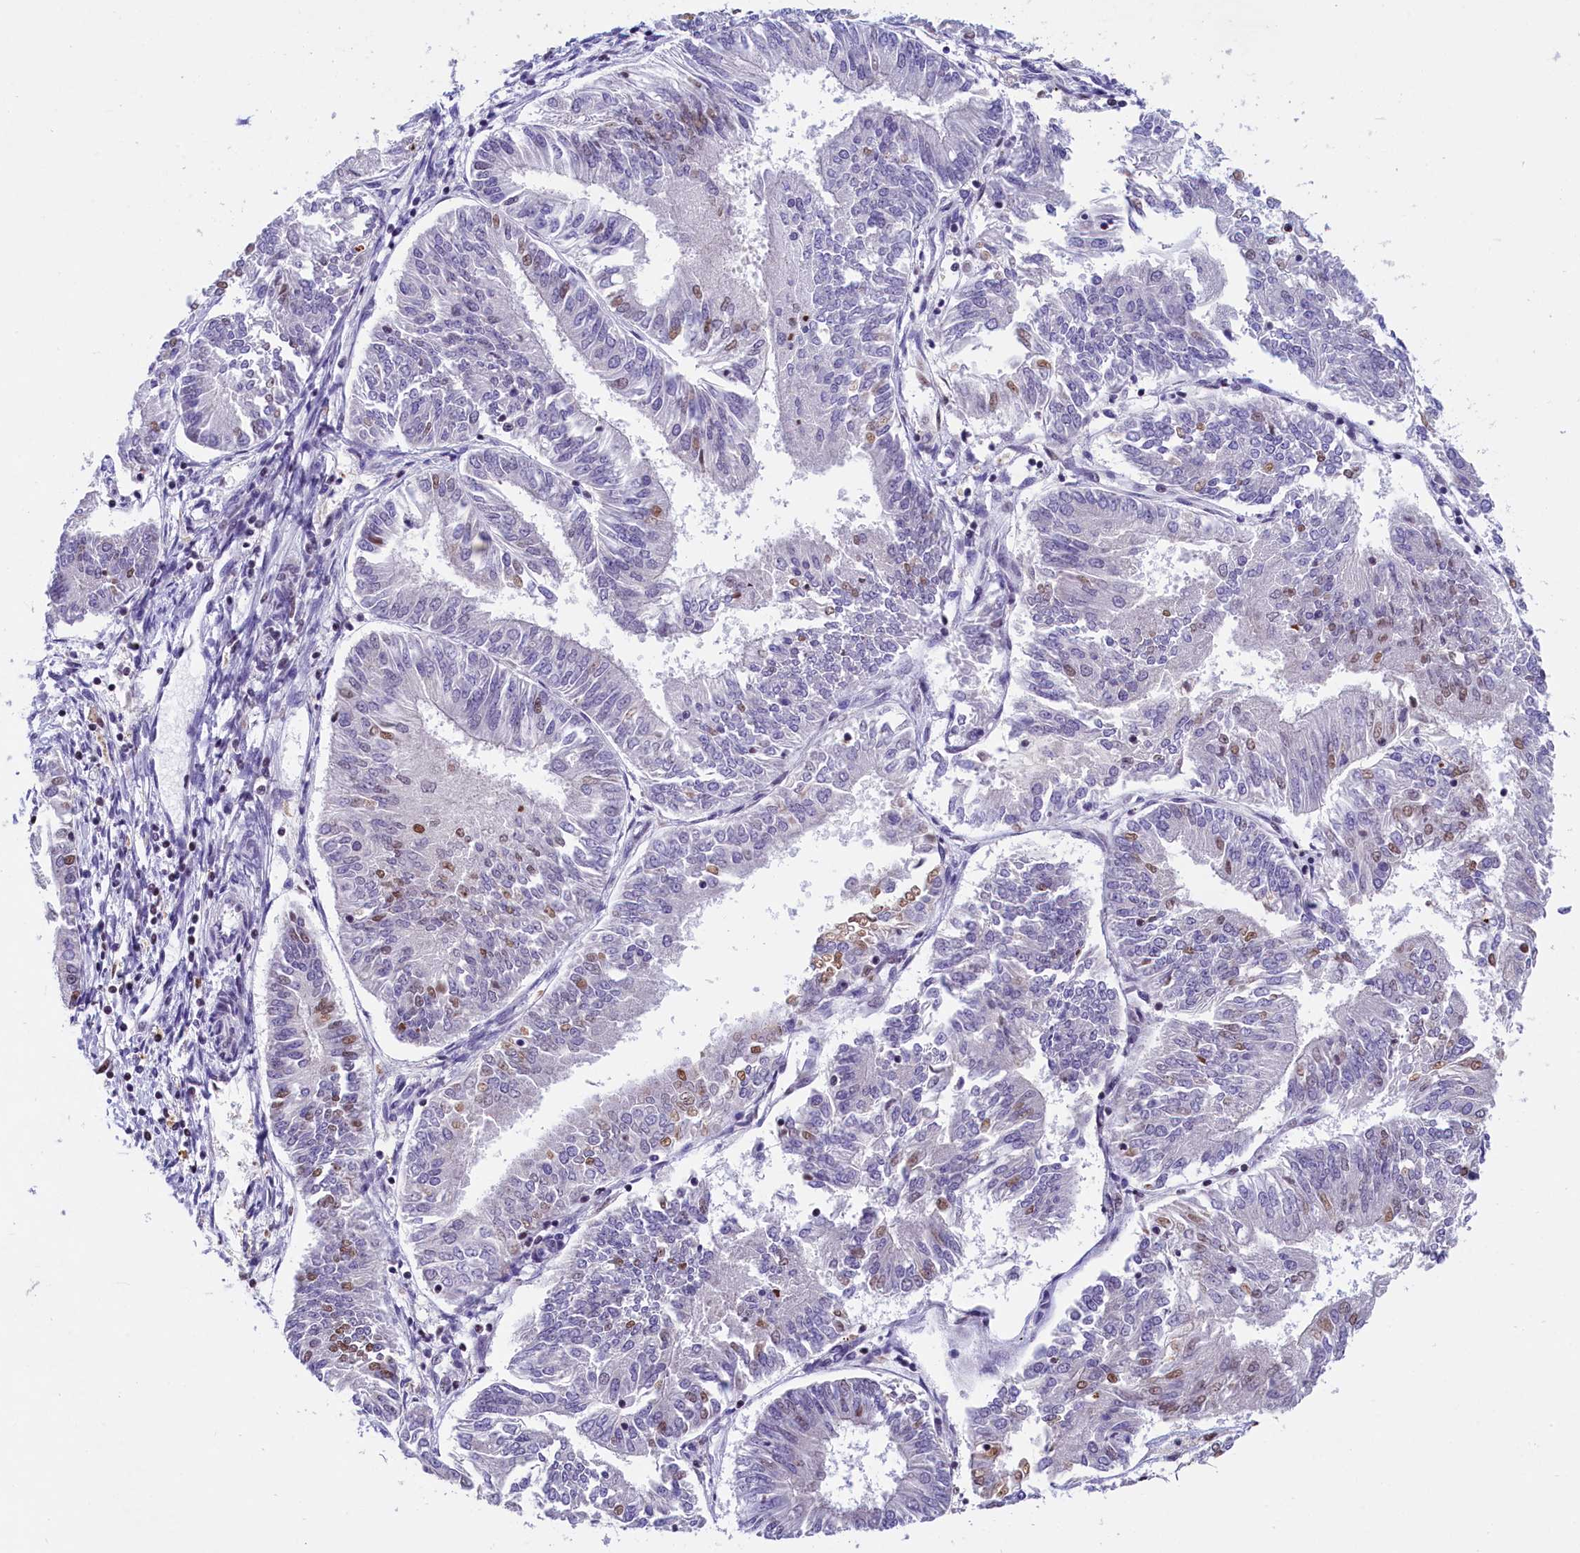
{"staining": {"intensity": "moderate", "quantity": "<25%", "location": "nuclear"}, "tissue": "endometrial cancer", "cell_type": "Tumor cells", "image_type": "cancer", "snomed": [{"axis": "morphology", "description": "Adenocarcinoma, NOS"}, {"axis": "topography", "description": "Endometrium"}], "caption": "Endometrial cancer (adenocarcinoma) stained with DAB immunohistochemistry (IHC) reveals low levels of moderate nuclear expression in approximately <25% of tumor cells.", "gene": "CDYL2", "patient": {"sex": "female", "age": 58}}